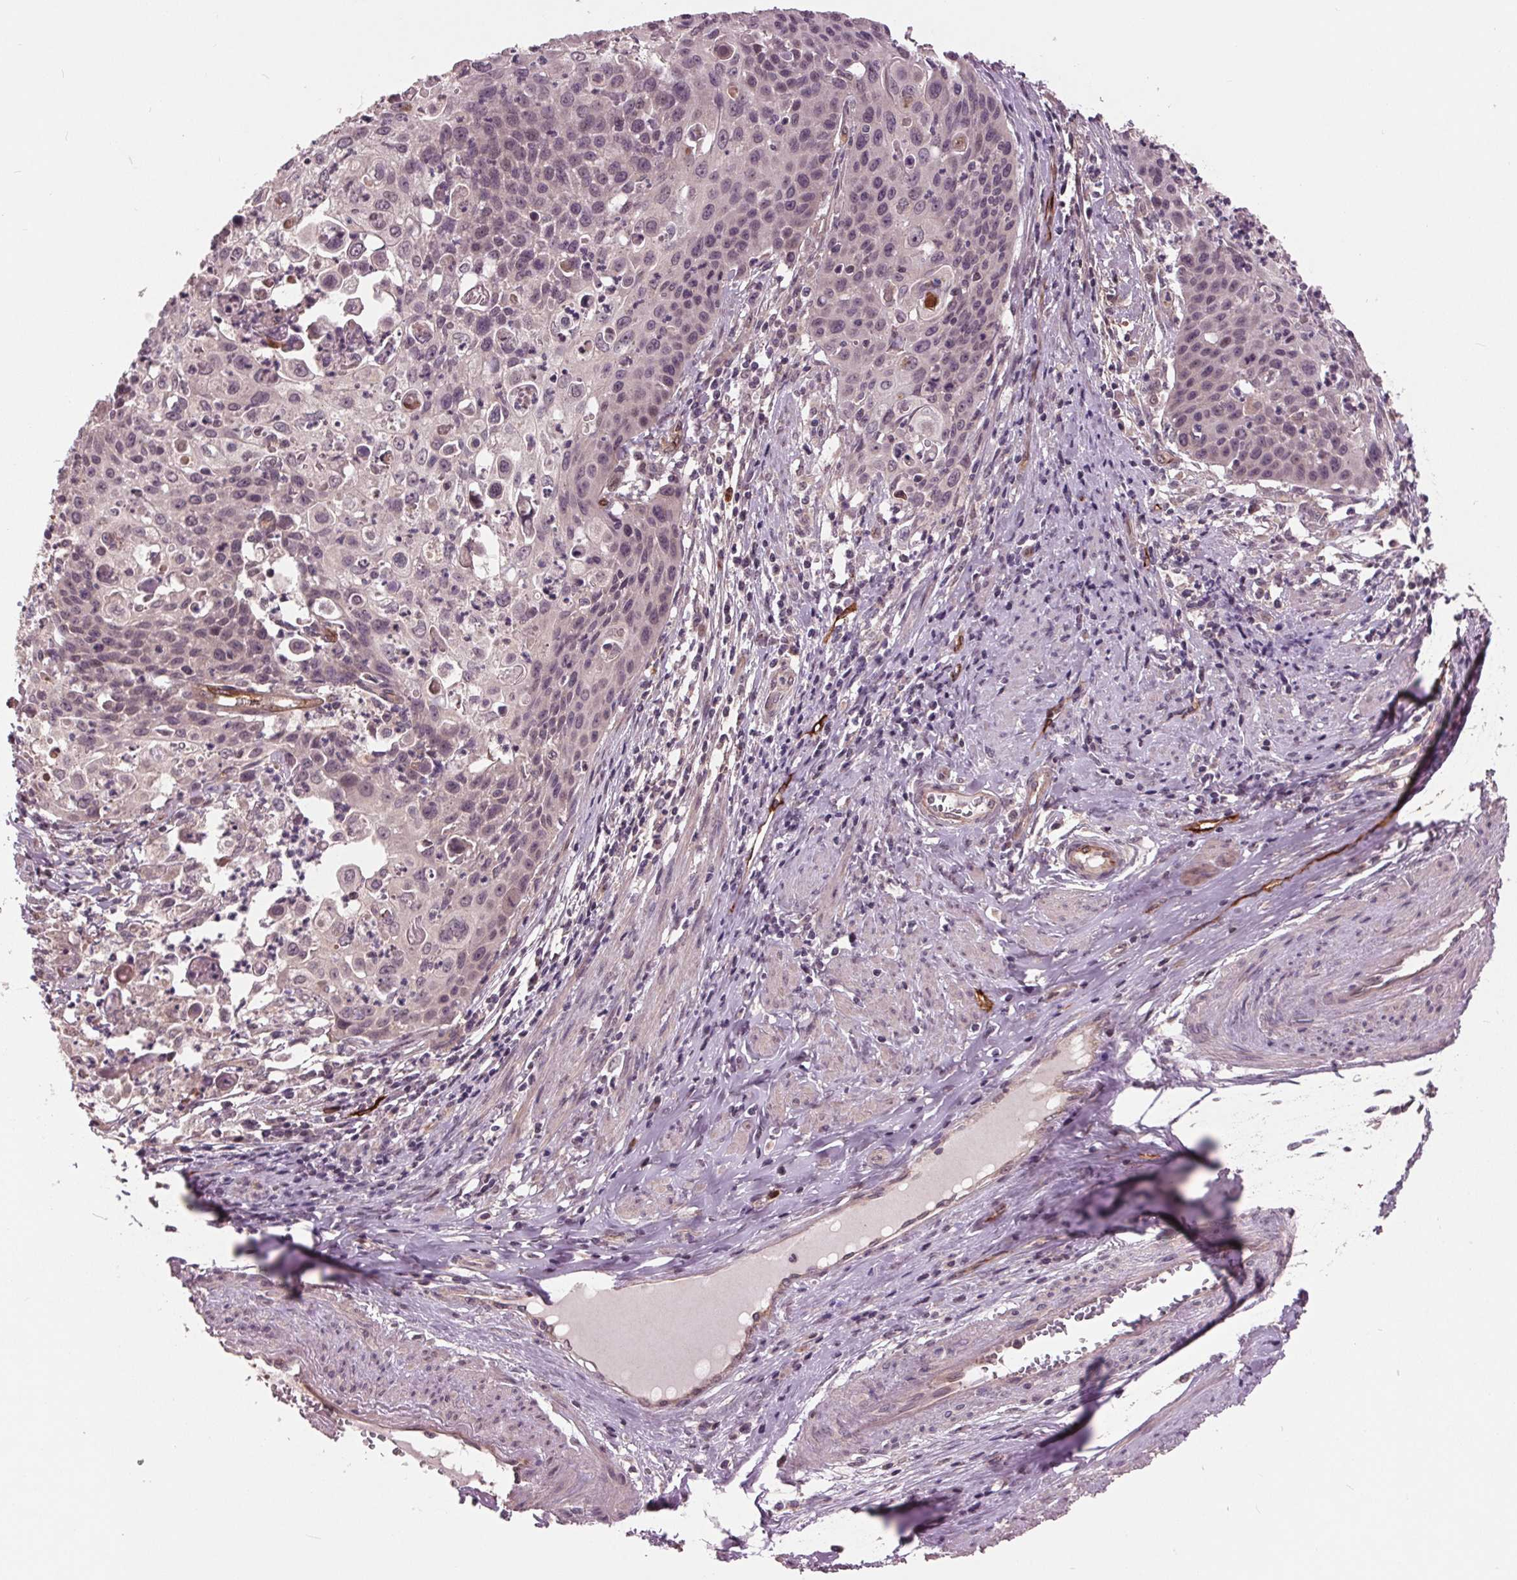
{"staining": {"intensity": "negative", "quantity": "none", "location": "none"}, "tissue": "cervical cancer", "cell_type": "Tumor cells", "image_type": "cancer", "snomed": [{"axis": "morphology", "description": "Squamous cell carcinoma, NOS"}, {"axis": "topography", "description": "Cervix"}], "caption": "IHC micrograph of neoplastic tissue: cervical squamous cell carcinoma stained with DAB (3,3'-diaminobenzidine) shows no significant protein positivity in tumor cells.", "gene": "MAPK8", "patient": {"sex": "female", "age": 65}}